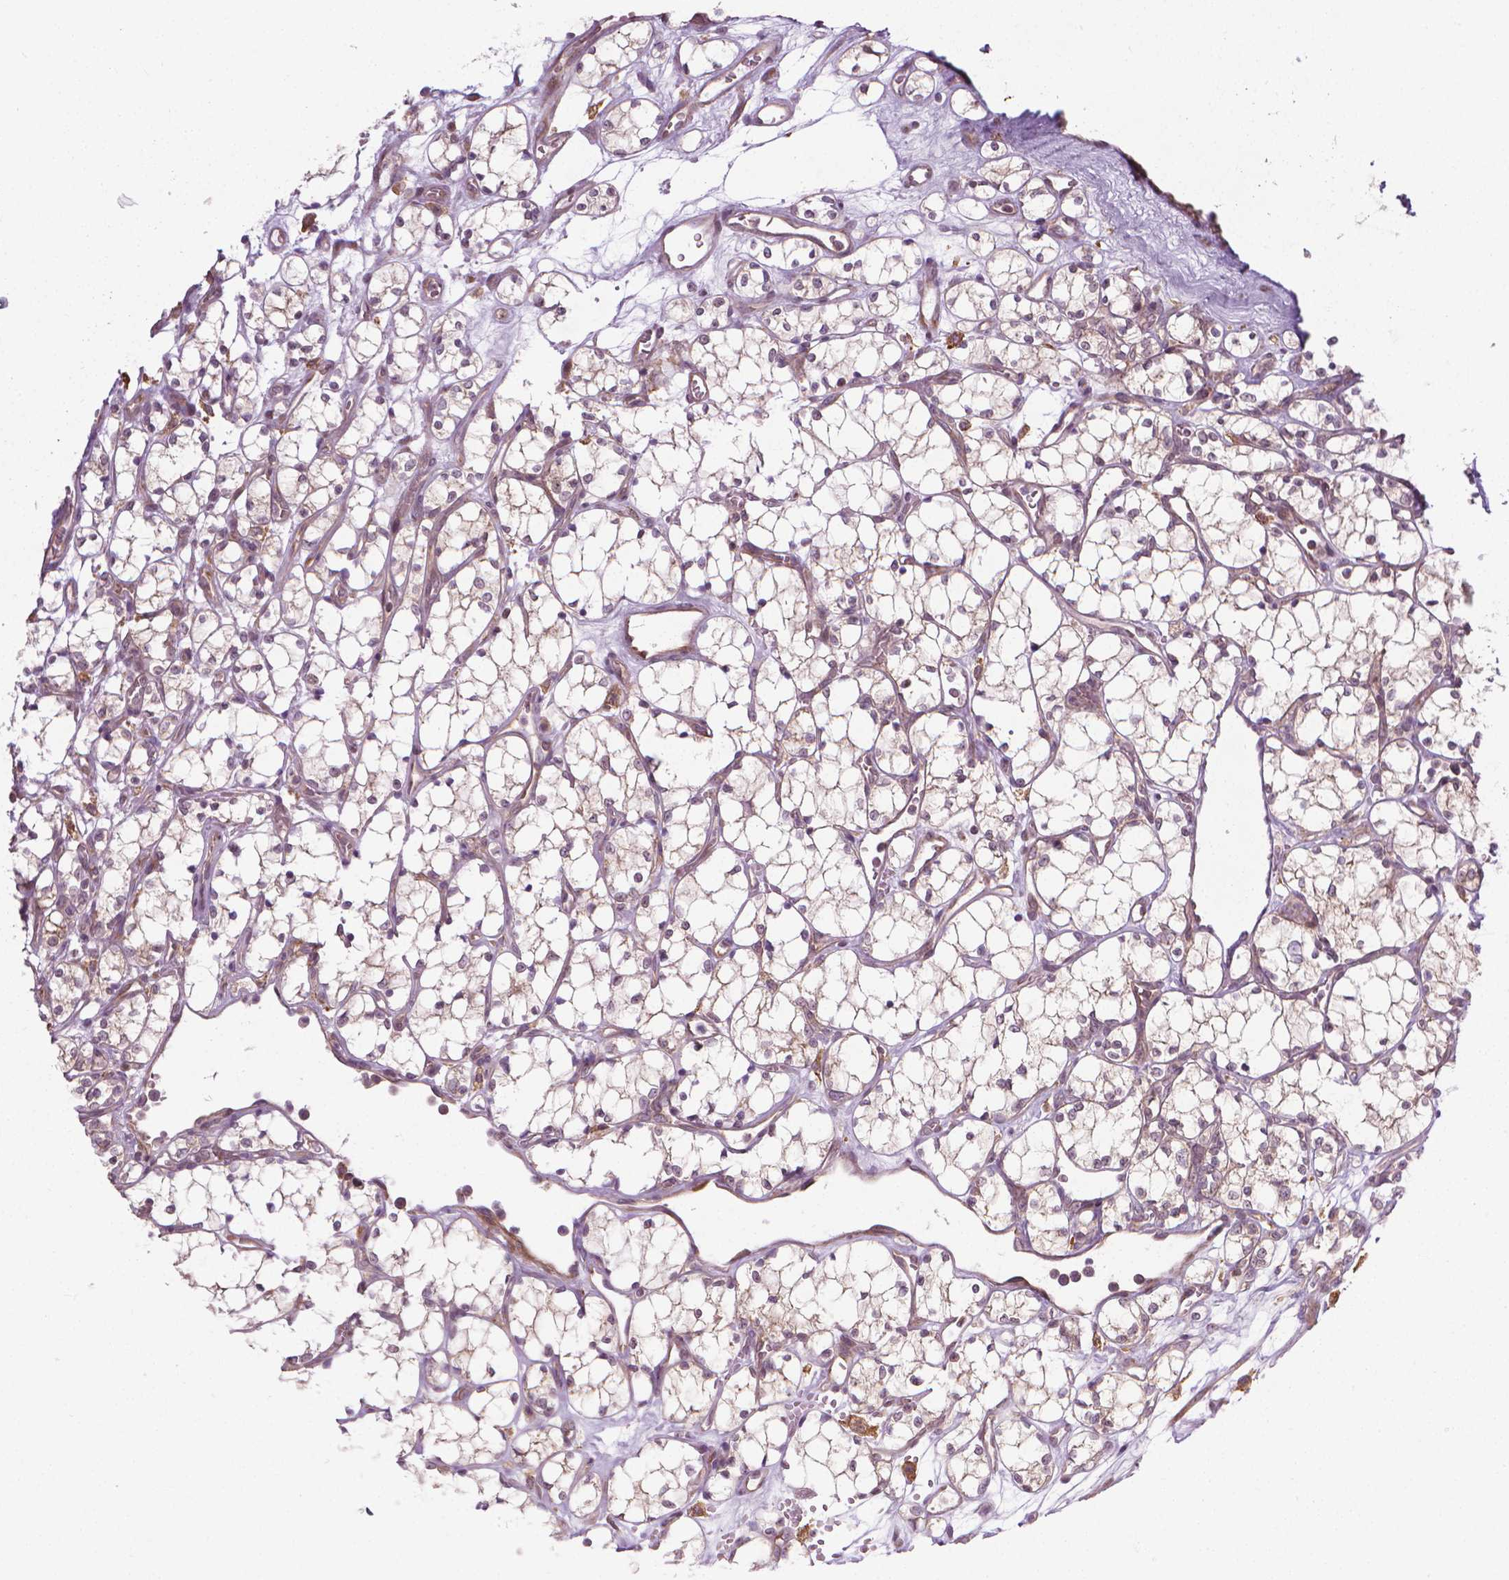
{"staining": {"intensity": "weak", "quantity": ">75%", "location": "cytoplasmic/membranous"}, "tissue": "renal cancer", "cell_type": "Tumor cells", "image_type": "cancer", "snomed": [{"axis": "morphology", "description": "Adenocarcinoma, NOS"}, {"axis": "topography", "description": "Kidney"}], "caption": "Immunohistochemical staining of human renal cancer demonstrates low levels of weak cytoplasmic/membranous protein staining in approximately >75% of tumor cells.", "gene": "PRAG1", "patient": {"sex": "female", "age": 69}}